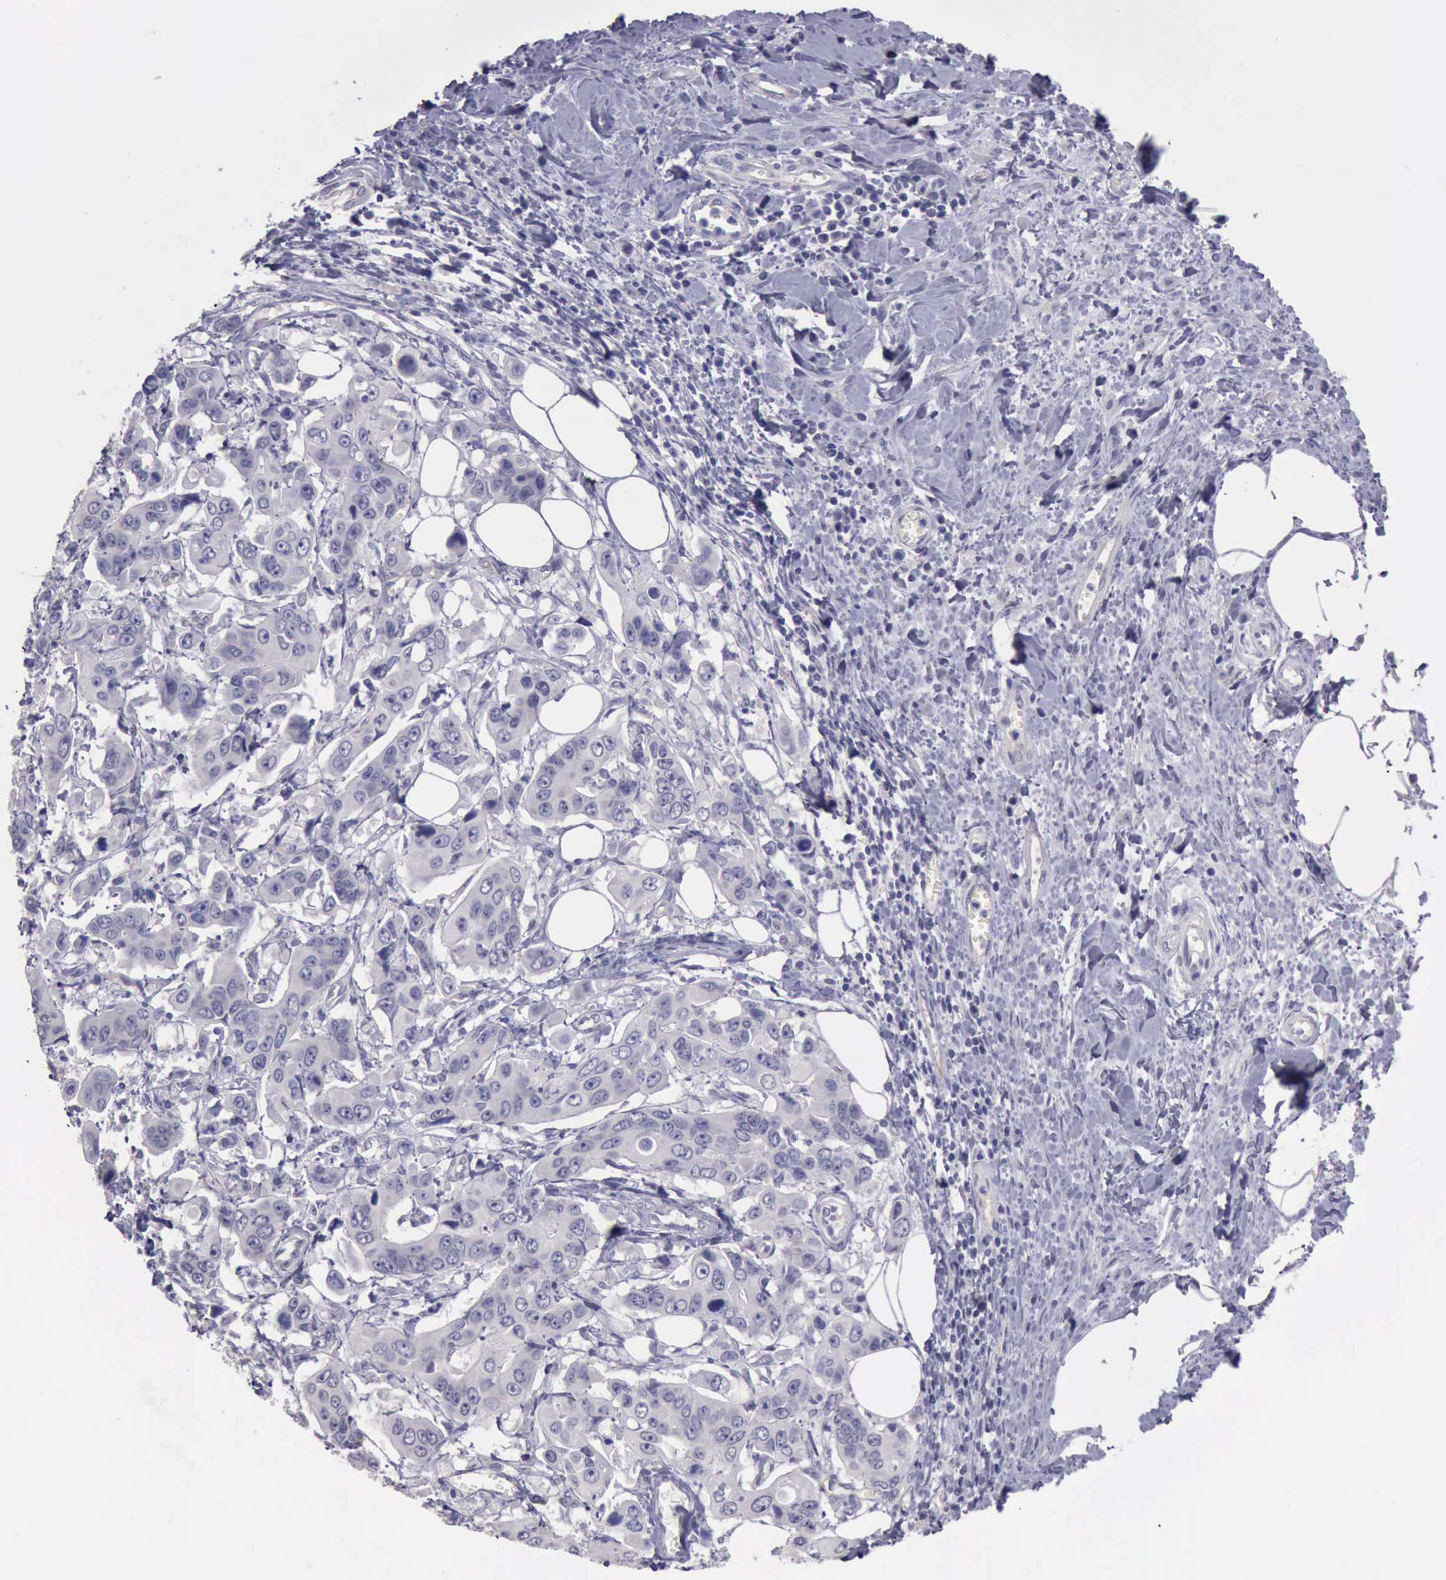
{"staining": {"intensity": "negative", "quantity": "none", "location": "none"}, "tissue": "stomach cancer", "cell_type": "Tumor cells", "image_type": "cancer", "snomed": [{"axis": "morphology", "description": "Adenocarcinoma, NOS"}, {"axis": "topography", "description": "Stomach, upper"}], "caption": "A photomicrograph of human stomach cancer (adenocarcinoma) is negative for staining in tumor cells. Brightfield microscopy of immunohistochemistry (IHC) stained with DAB (3,3'-diaminobenzidine) (brown) and hematoxylin (blue), captured at high magnification.", "gene": "KCND1", "patient": {"sex": "male", "age": 80}}